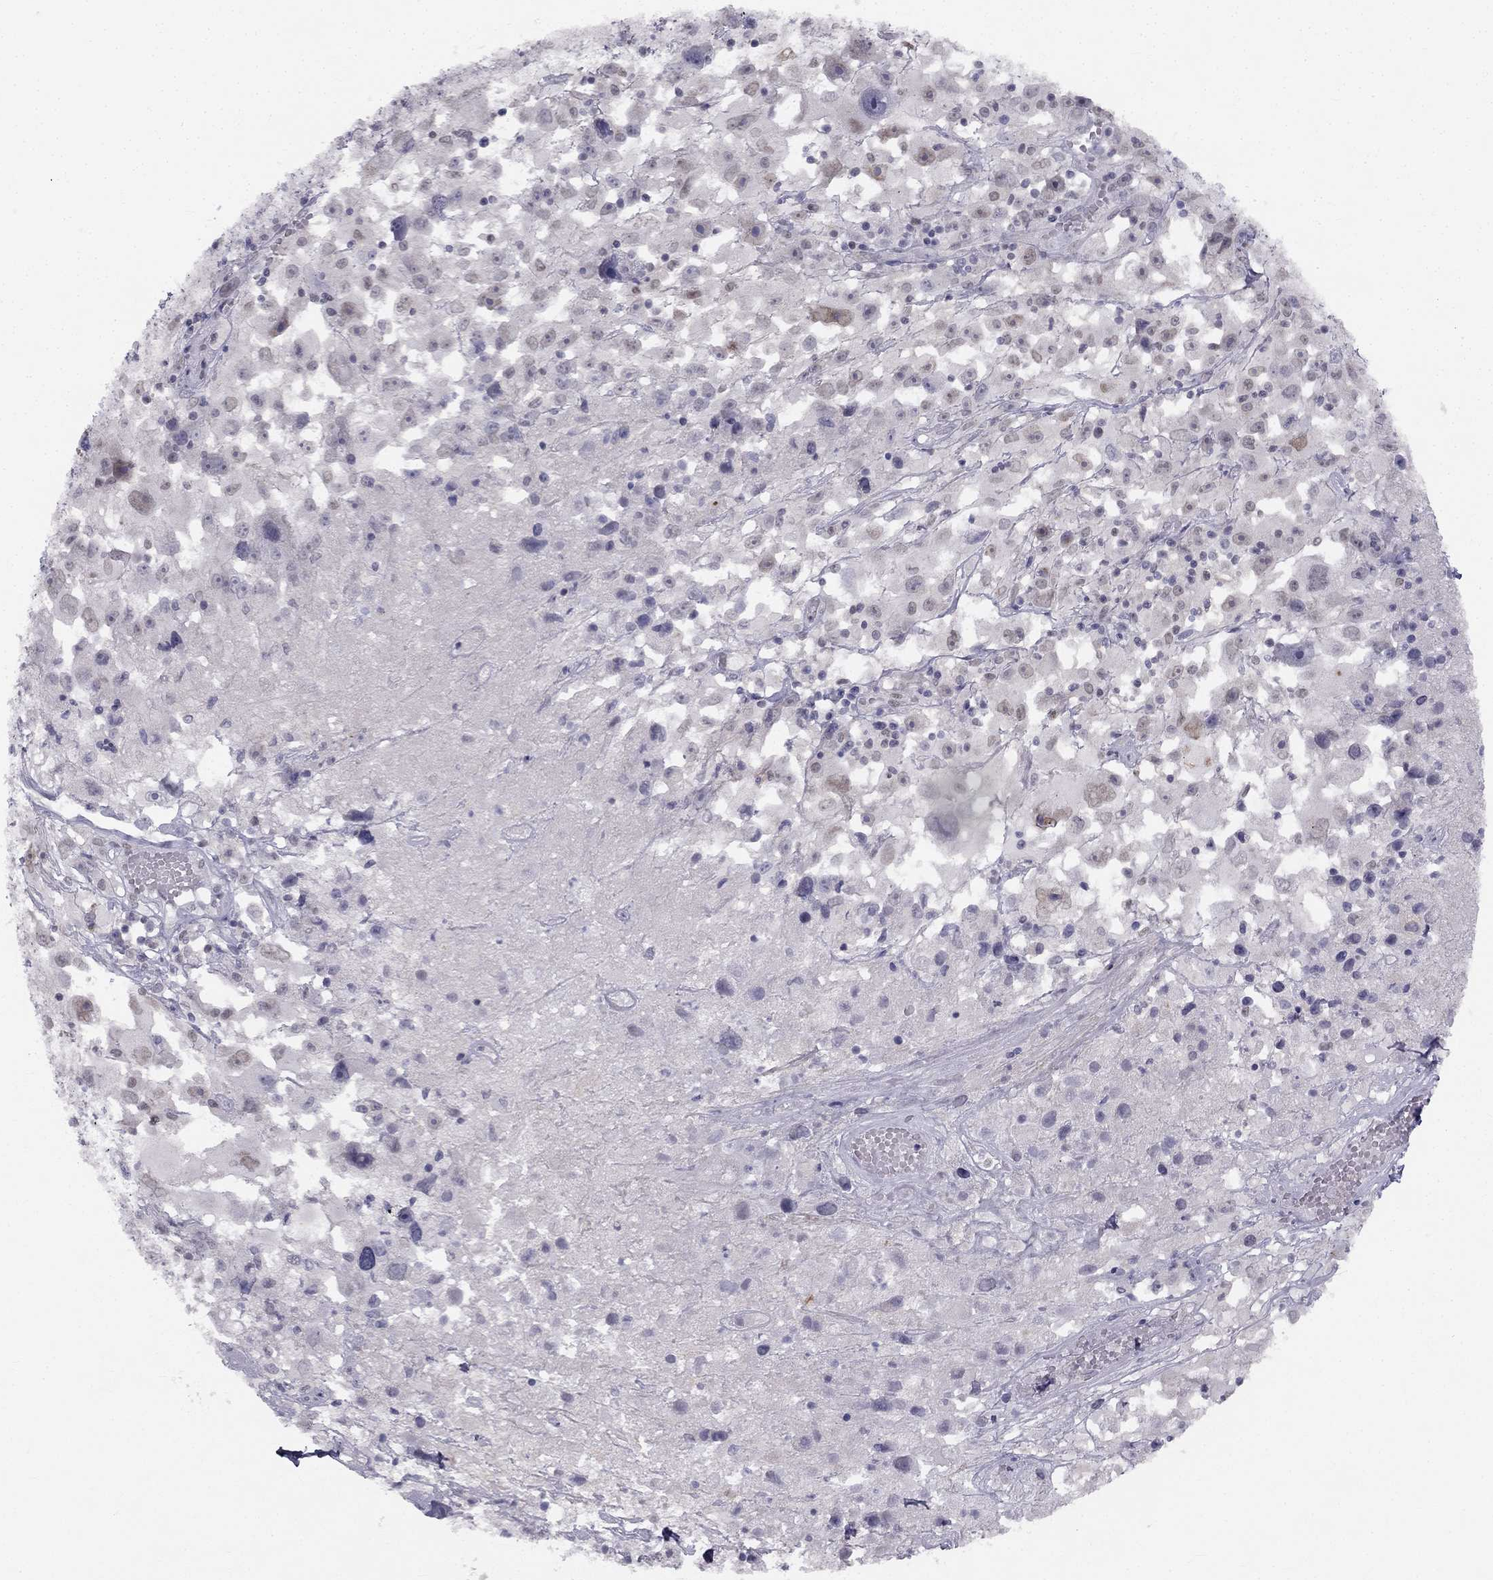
{"staining": {"intensity": "negative", "quantity": "none", "location": "none"}, "tissue": "melanoma", "cell_type": "Tumor cells", "image_type": "cancer", "snomed": [{"axis": "morphology", "description": "Malignant melanoma, Metastatic site"}, {"axis": "topography", "description": "Soft tissue"}], "caption": "A micrograph of human malignant melanoma (metastatic site) is negative for staining in tumor cells. (Stains: DAB (3,3'-diaminobenzidine) immunohistochemistry with hematoxylin counter stain, Microscopy: brightfield microscopy at high magnification).", "gene": "TRPS1", "patient": {"sex": "male", "age": 50}}